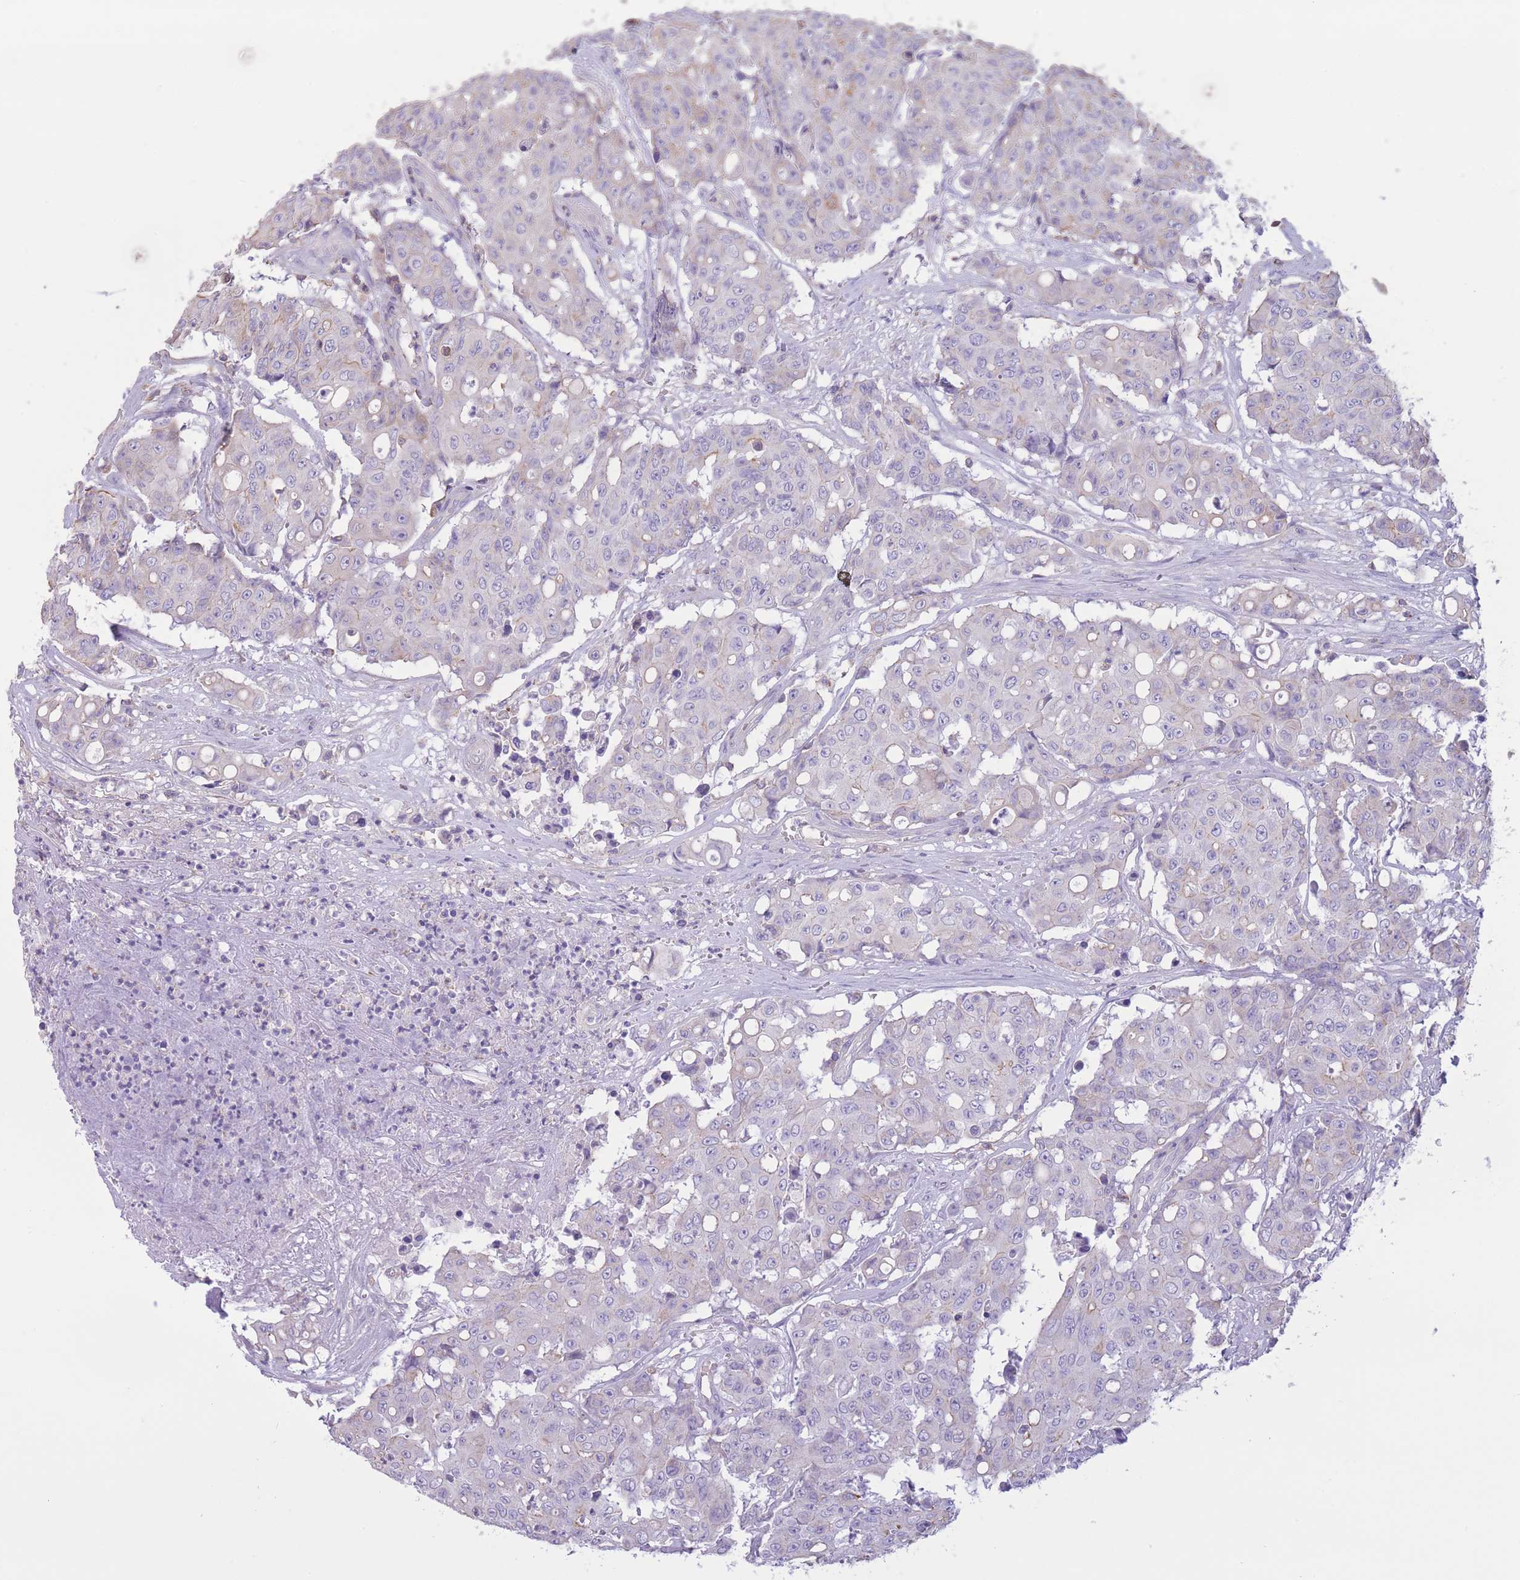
{"staining": {"intensity": "negative", "quantity": "none", "location": "none"}, "tissue": "colorectal cancer", "cell_type": "Tumor cells", "image_type": "cancer", "snomed": [{"axis": "morphology", "description": "Adenocarcinoma, NOS"}, {"axis": "topography", "description": "Colon"}], "caption": "Colorectal cancer was stained to show a protein in brown. There is no significant expression in tumor cells.", "gene": "PDHA1", "patient": {"sex": "male", "age": 51}}